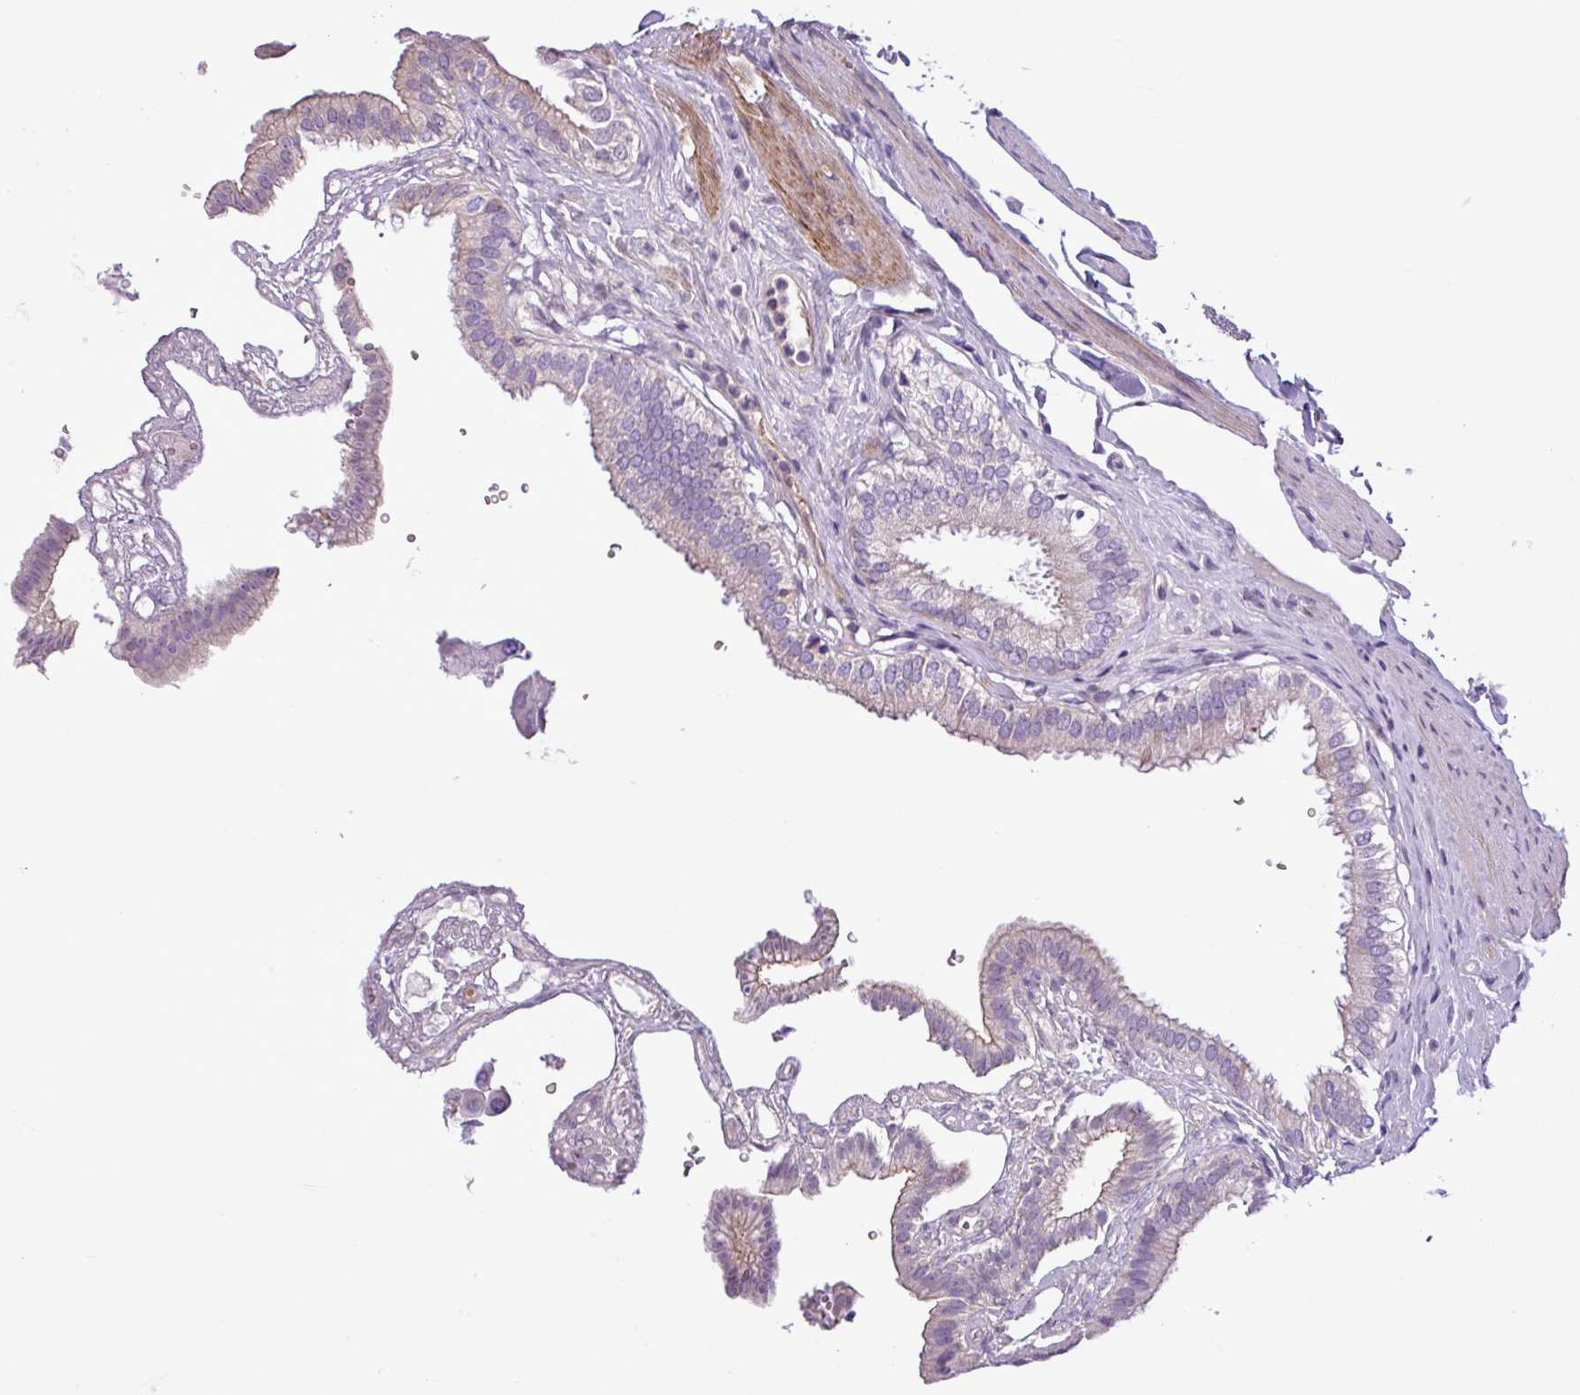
{"staining": {"intensity": "weak", "quantity": "25%-75%", "location": "cytoplasmic/membranous"}, "tissue": "gallbladder", "cell_type": "Glandular cells", "image_type": "normal", "snomed": [{"axis": "morphology", "description": "Normal tissue, NOS"}, {"axis": "topography", "description": "Gallbladder"}], "caption": "This image demonstrates immunohistochemistry staining of benign human gallbladder, with low weak cytoplasmic/membranous staining in about 25%-75% of glandular cells.", "gene": "C11orf91", "patient": {"sex": "female", "age": 61}}